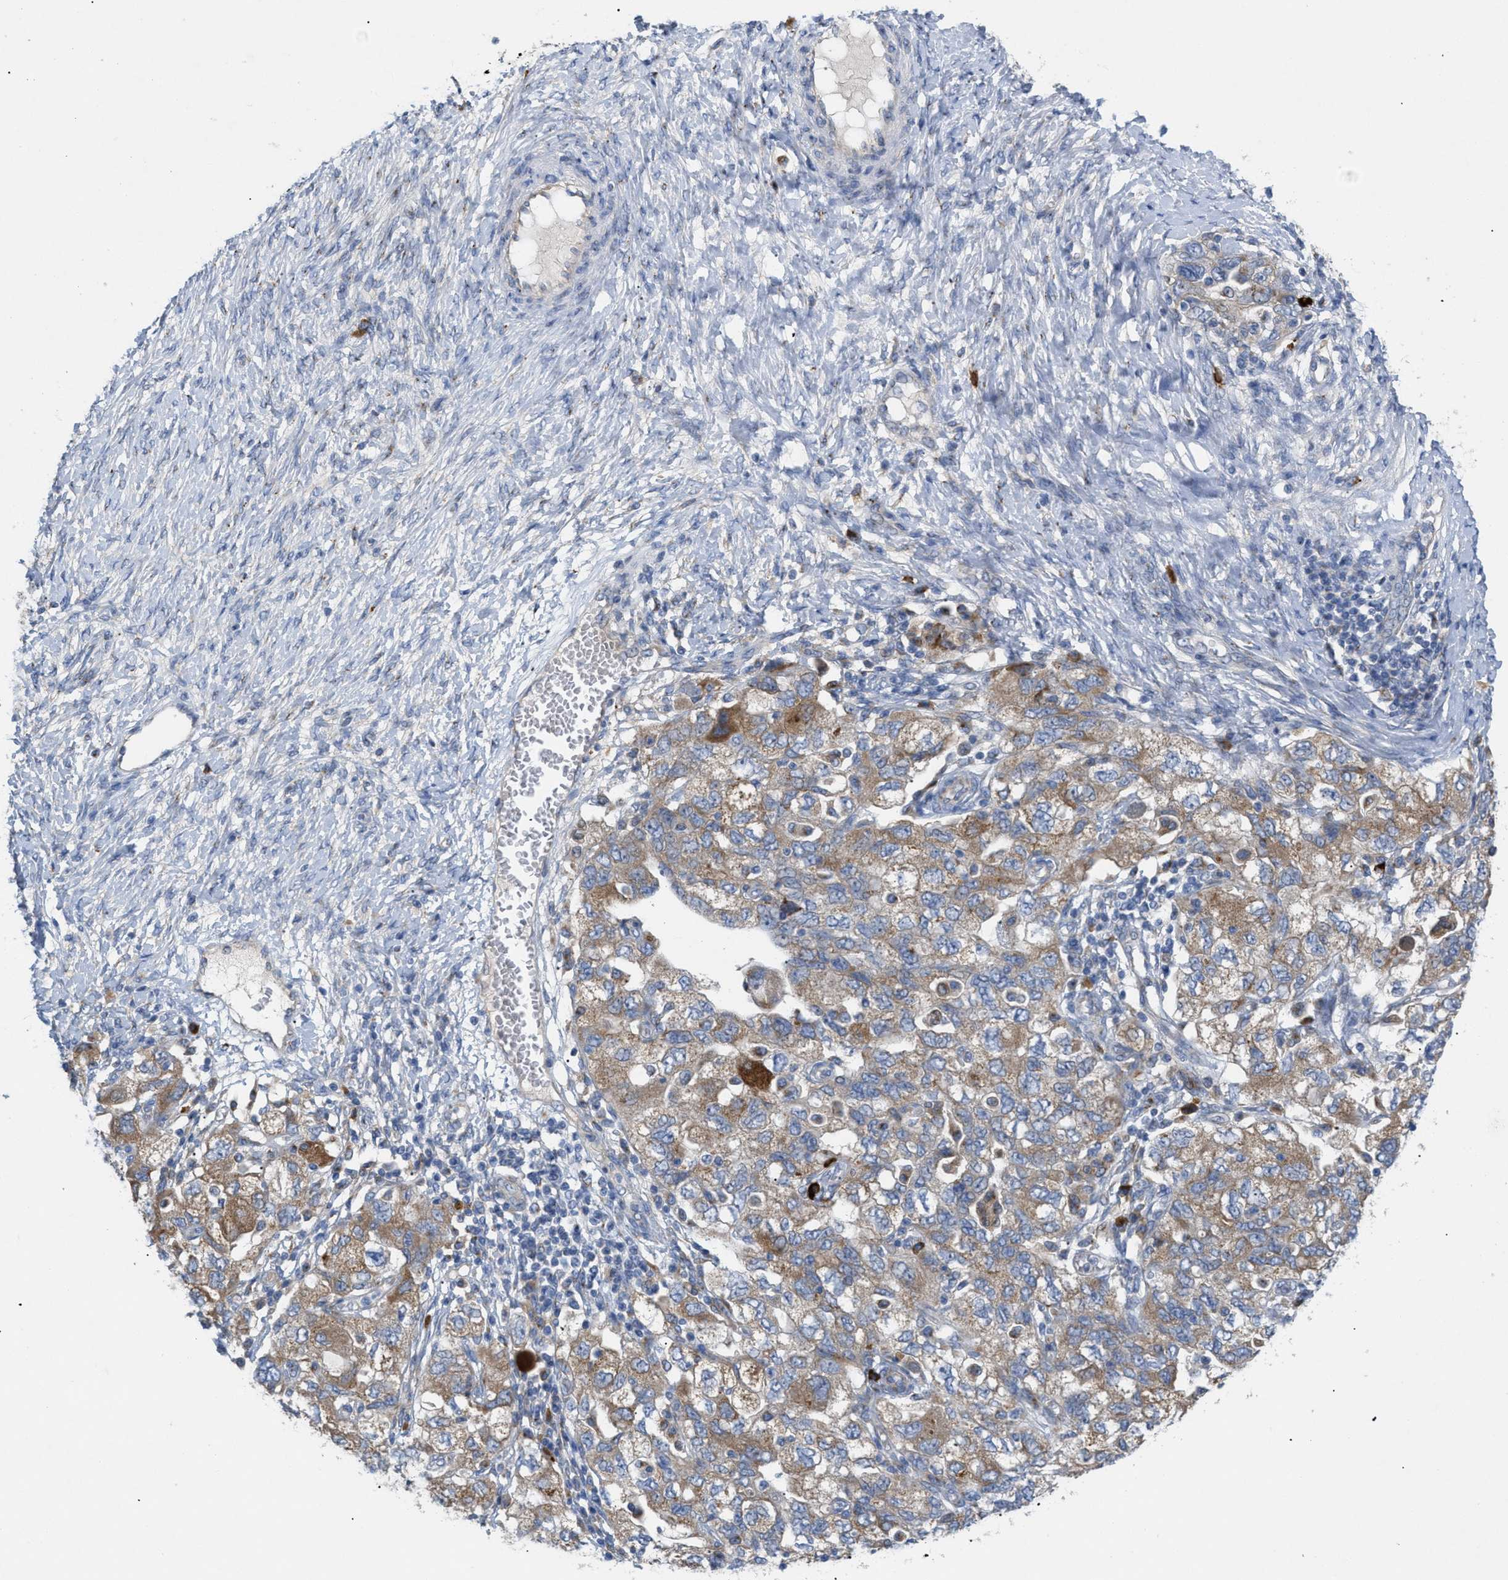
{"staining": {"intensity": "moderate", "quantity": ">75%", "location": "cytoplasmic/membranous"}, "tissue": "ovarian cancer", "cell_type": "Tumor cells", "image_type": "cancer", "snomed": [{"axis": "morphology", "description": "Carcinoma, NOS"}, {"axis": "morphology", "description": "Cystadenocarcinoma, serous, NOS"}, {"axis": "topography", "description": "Ovary"}], "caption": "IHC photomicrograph of neoplastic tissue: human ovarian carcinoma stained using IHC displays medium levels of moderate protein expression localized specifically in the cytoplasmic/membranous of tumor cells, appearing as a cytoplasmic/membranous brown color.", "gene": "SLC50A1", "patient": {"sex": "female", "age": 69}}